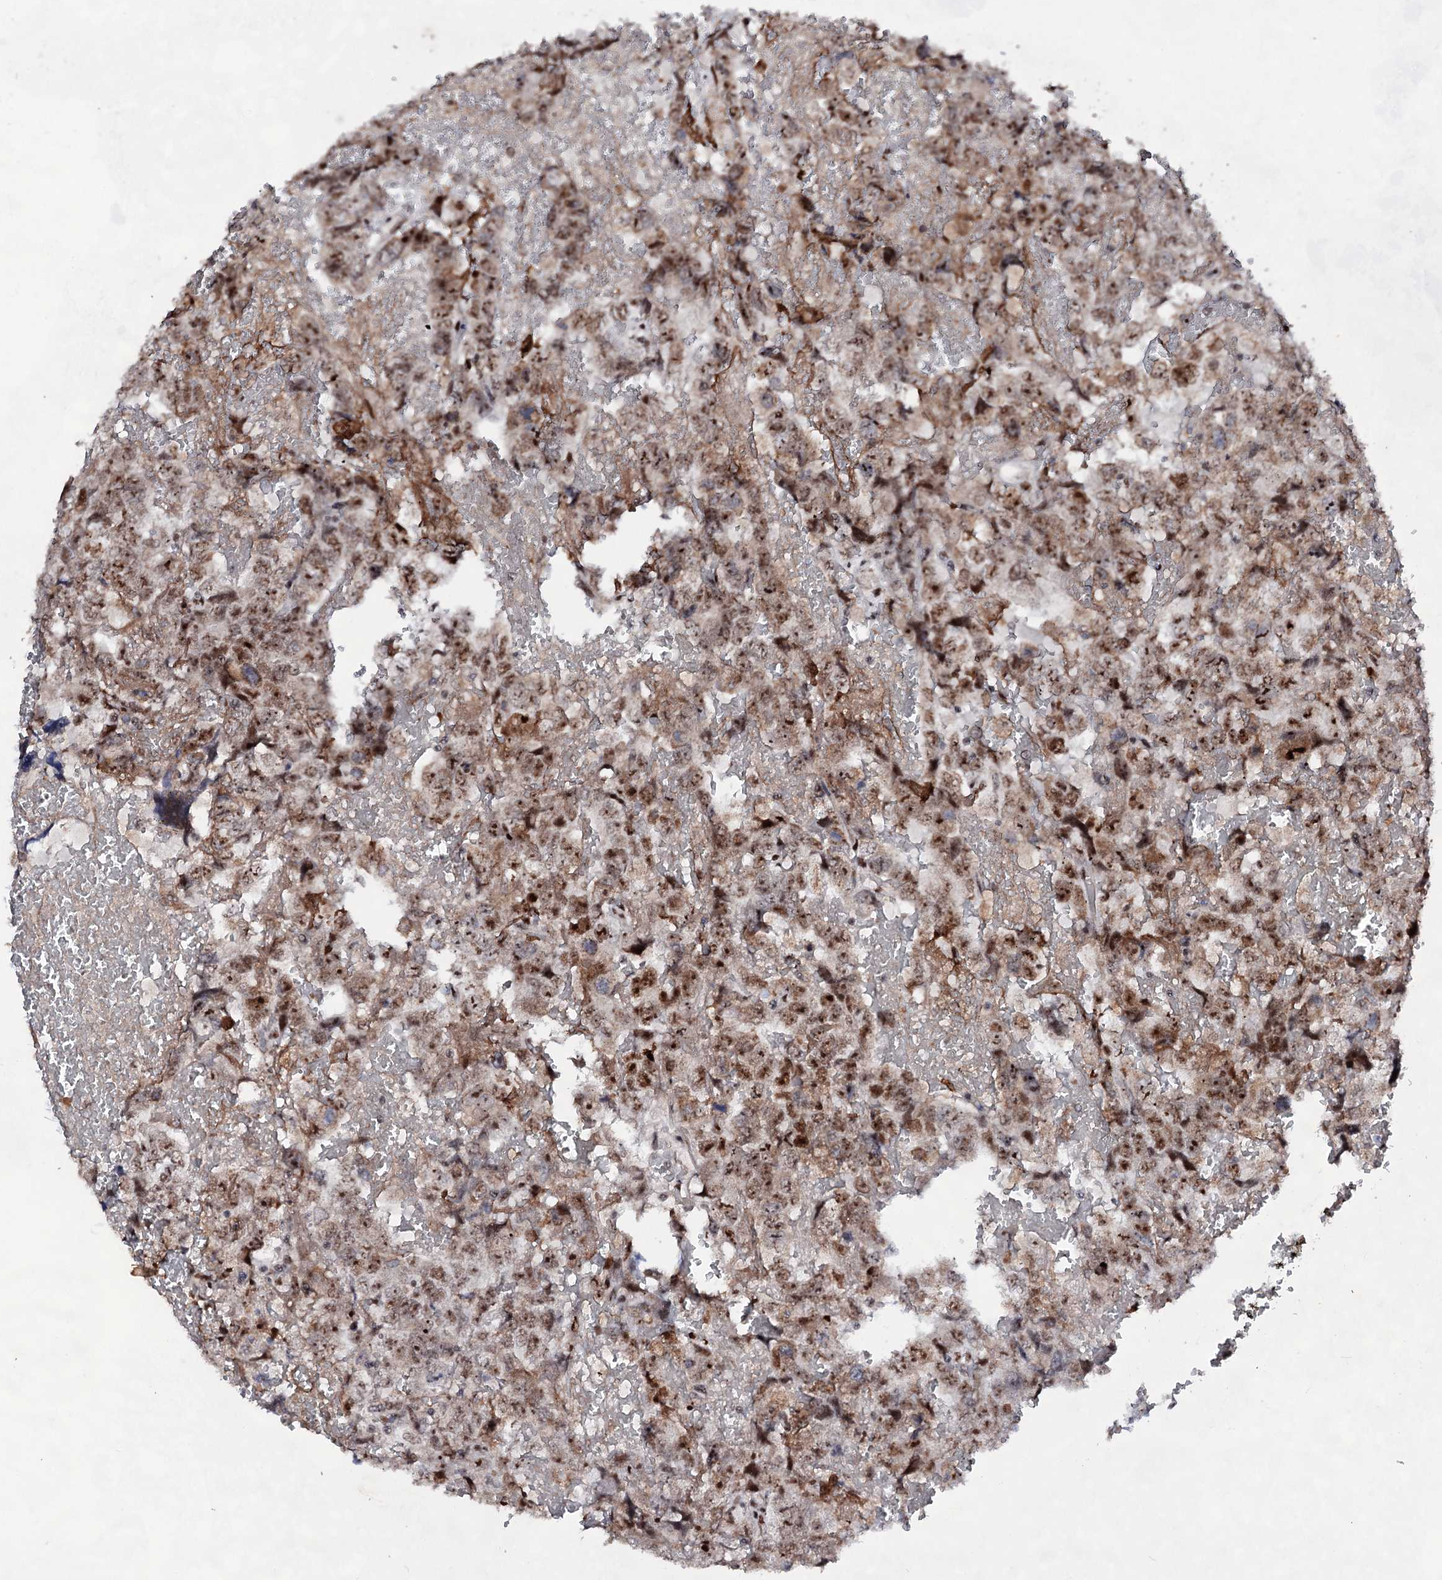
{"staining": {"intensity": "strong", "quantity": ">75%", "location": "nuclear"}, "tissue": "testis cancer", "cell_type": "Tumor cells", "image_type": "cancer", "snomed": [{"axis": "morphology", "description": "Carcinoma, Embryonal, NOS"}, {"axis": "topography", "description": "Testis"}], "caption": "Immunohistochemistry photomicrograph of neoplastic tissue: human testis cancer stained using IHC displays high levels of strong protein expression localized specifically in the nuclear of tumor cells, appearing as a nuclear brown color.", "gene": "EXOSC10", "patient": {"sex": "male", "age": 45}}